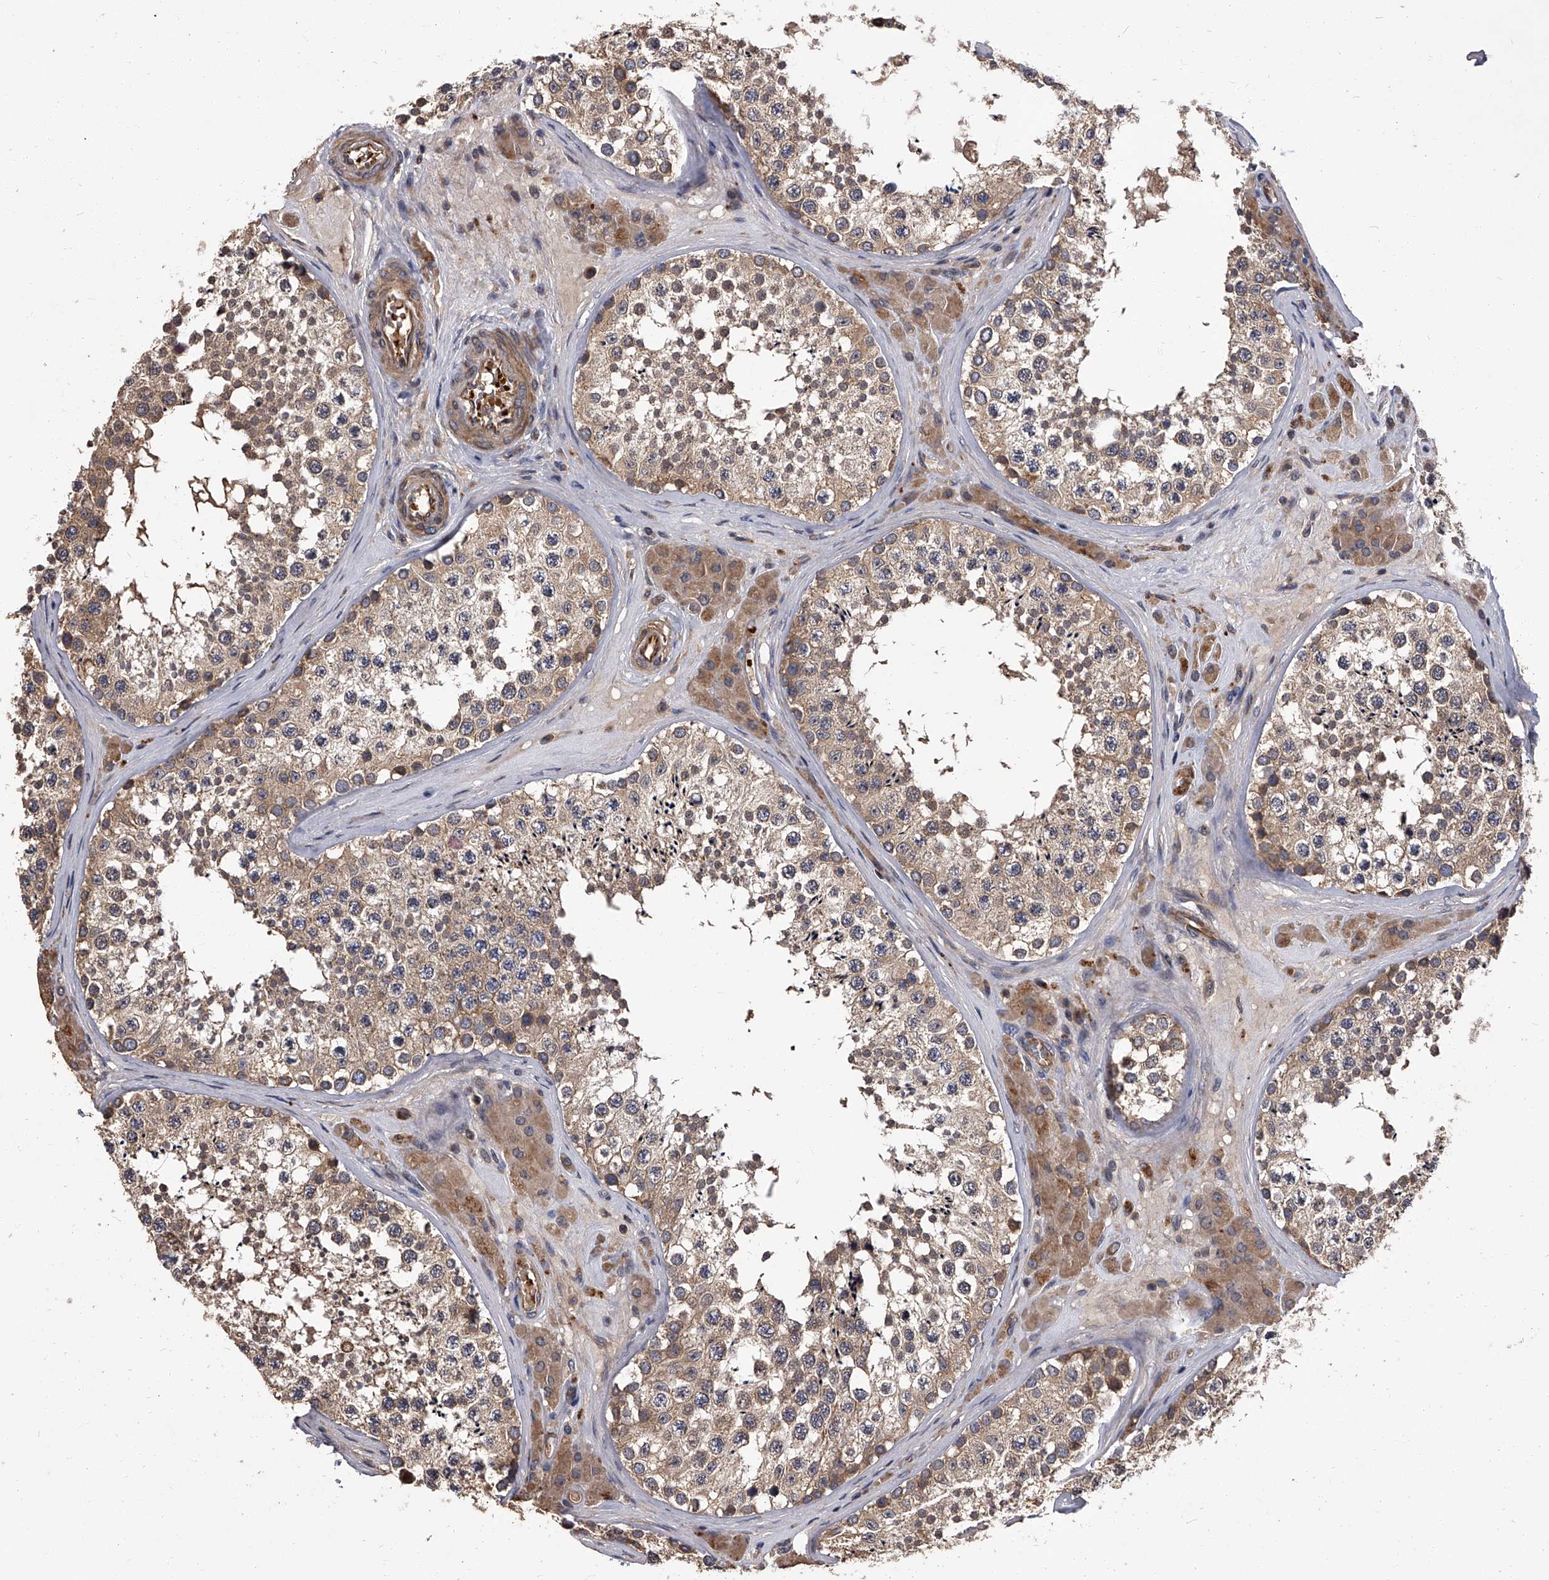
{"staining": {"intensity": "moderate", "quantity": ">75%", "location": "cytoplasmic/membranous"}, "tissue": "testis", "cell_type": "Cells in seminiferous ducts", "image_type": "normal", "snomed": [{"axis": "morphology", "description": "Normal tissue, NOS"}, {"axis": "topography", "description": "Testis"}], "caption": "A micrograph showing moderate cytoplasmic/membranous expression in approximately >75% of cells in seminiferous ducts in benign testis, as visualized by brown immunohistochemical staining.", "gene": "STK36", "patient": {"sex": "male", "age": 46}}